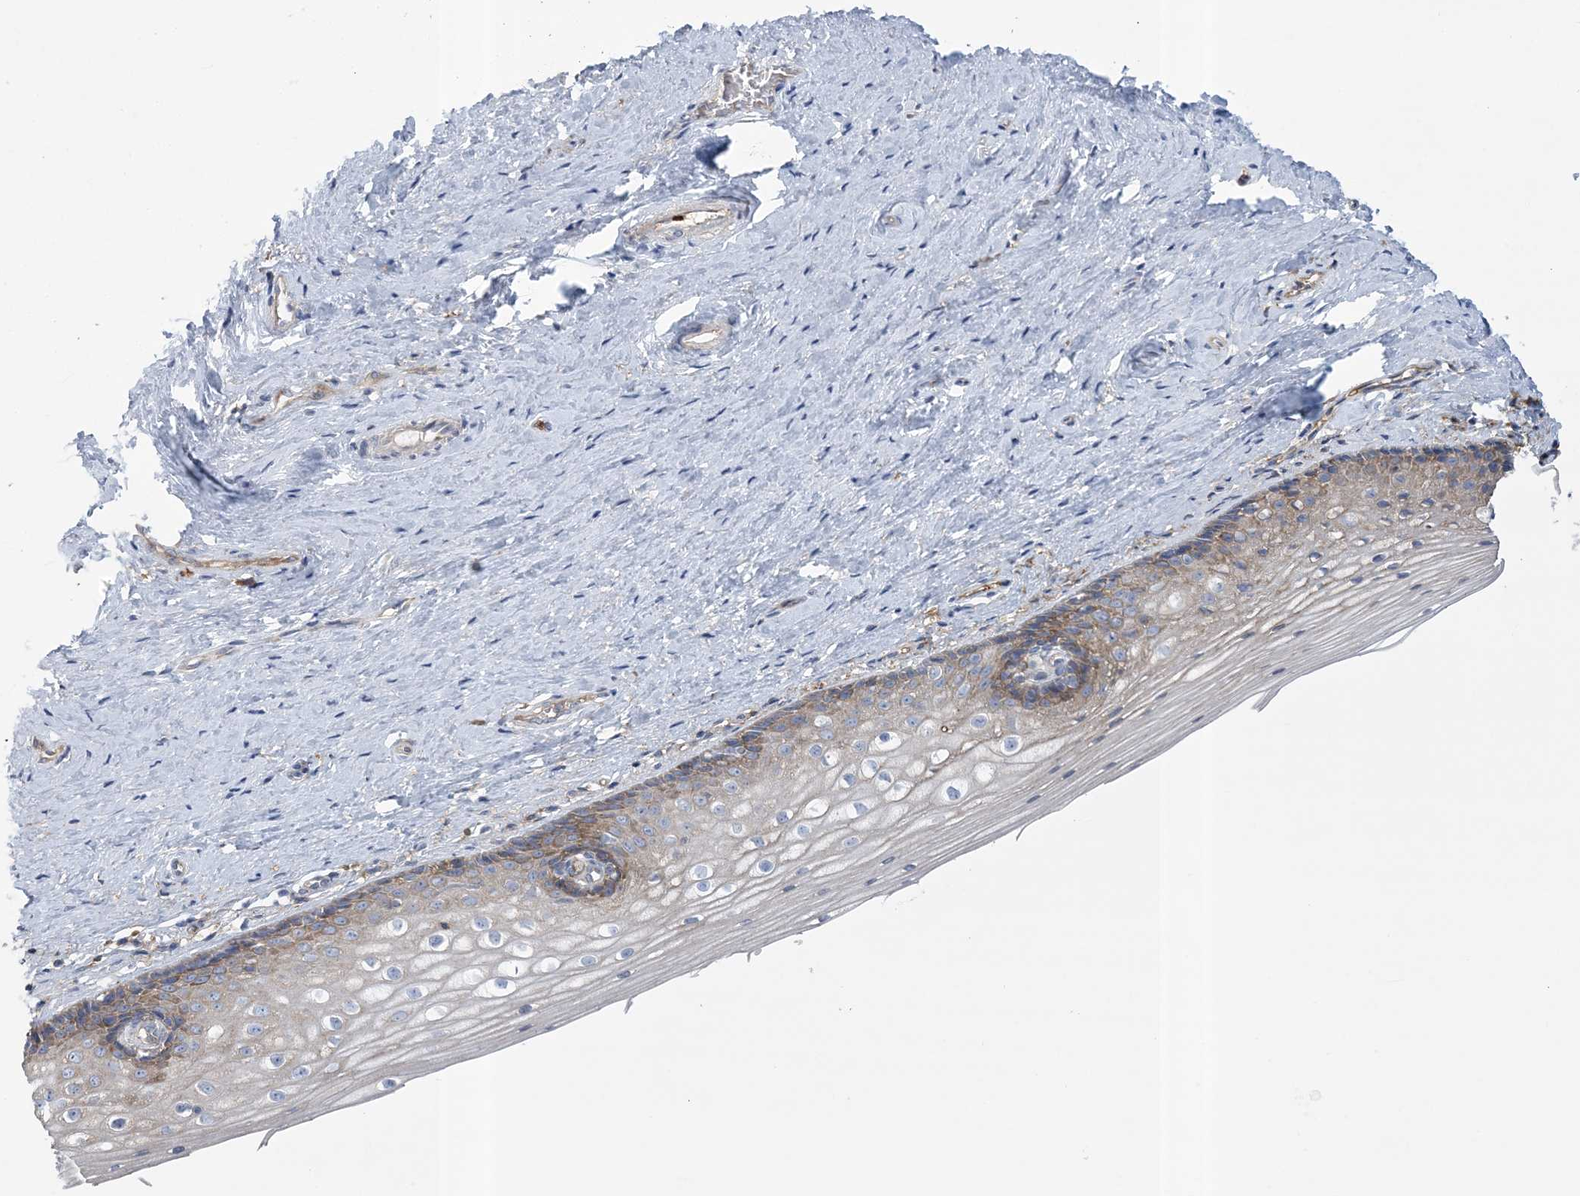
{"staining": {"intensity": "moderate", "quantity": "25%-75%", "location": "cytoplasmic/membranous"}, "tissue": "vagina", "cell_type": "Squamous epithelial cells", "image_type": "normal", "snomed": [{"axis": "morphology", "description": "Normal tissue, NOS"}, {"axis": "topography", "description": "Vagina"}], "caption": "The immunohistochemical stain labels moderate cytoplasmic/membranous positivity in squamous epithelial cells of normal vagina. (DAB (3,3'-diaminobenzidine) = brown stain, brightfield microscopy at high magnification).", "gene": "ARSJ", "patient": {"sex": "female", "age": 46}}